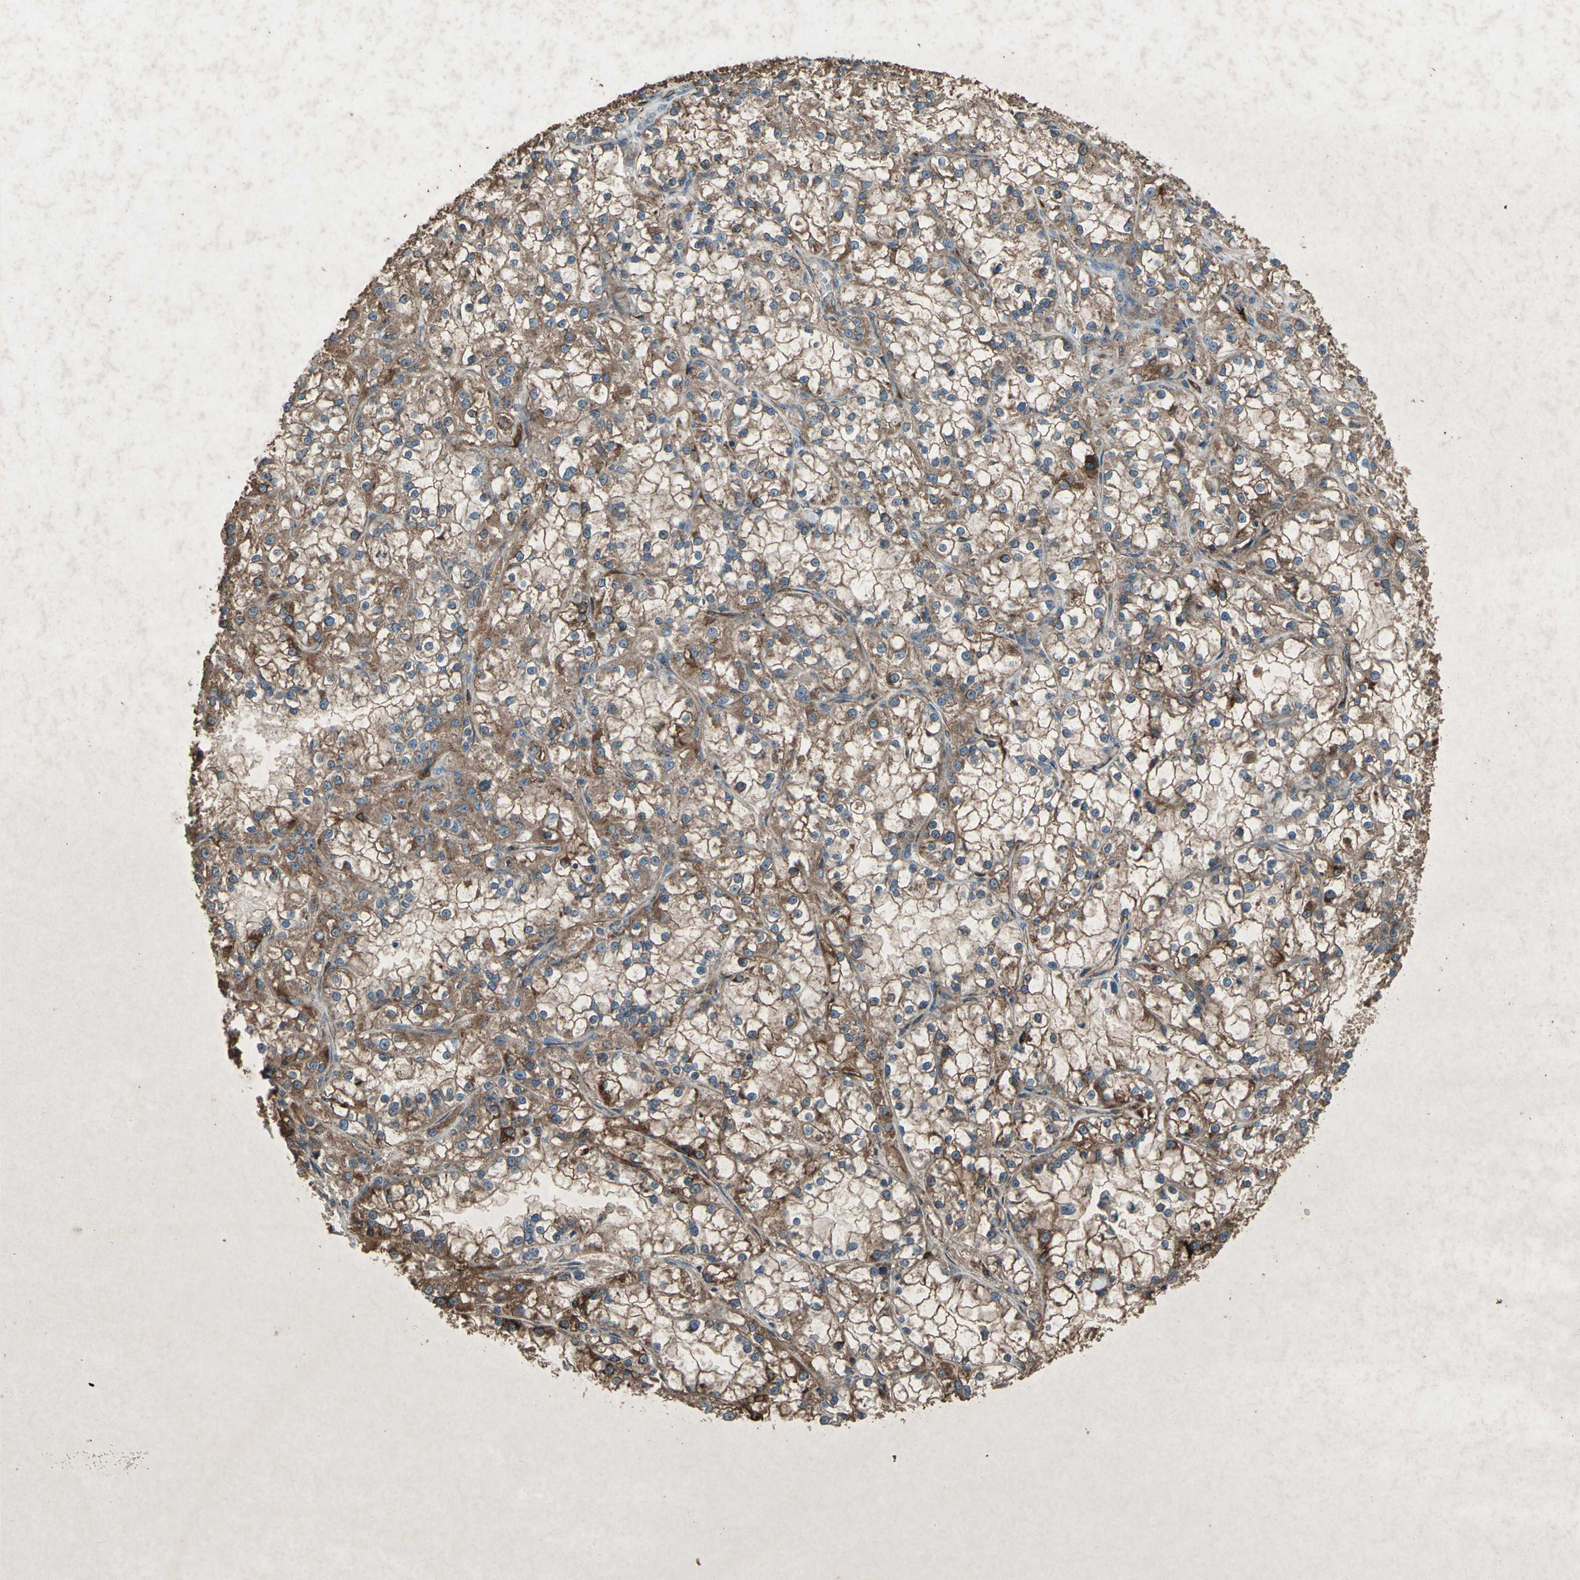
{"staining": {"intensity": "moderate", "quantity": ">75%", "location": "cytoplasmic/membranous"}, "tissue": "renal cancer", "cell_type": "Tumor cells", "image_type": "cancer", "snomed": [{"axis": "morphology", "description": "Adenocarcinoma, NOS"}, {"axis": "topography", "description": "Kidney"}], "caption": "Renal cancer (adenocarcinoma) stained with a brown dye reveals moderate cytoplasmic/membranous positive positivity in approximately >75% of tumor cells.", "gene": "CCR6", "patient": {"sex": "female", "age": 52}}